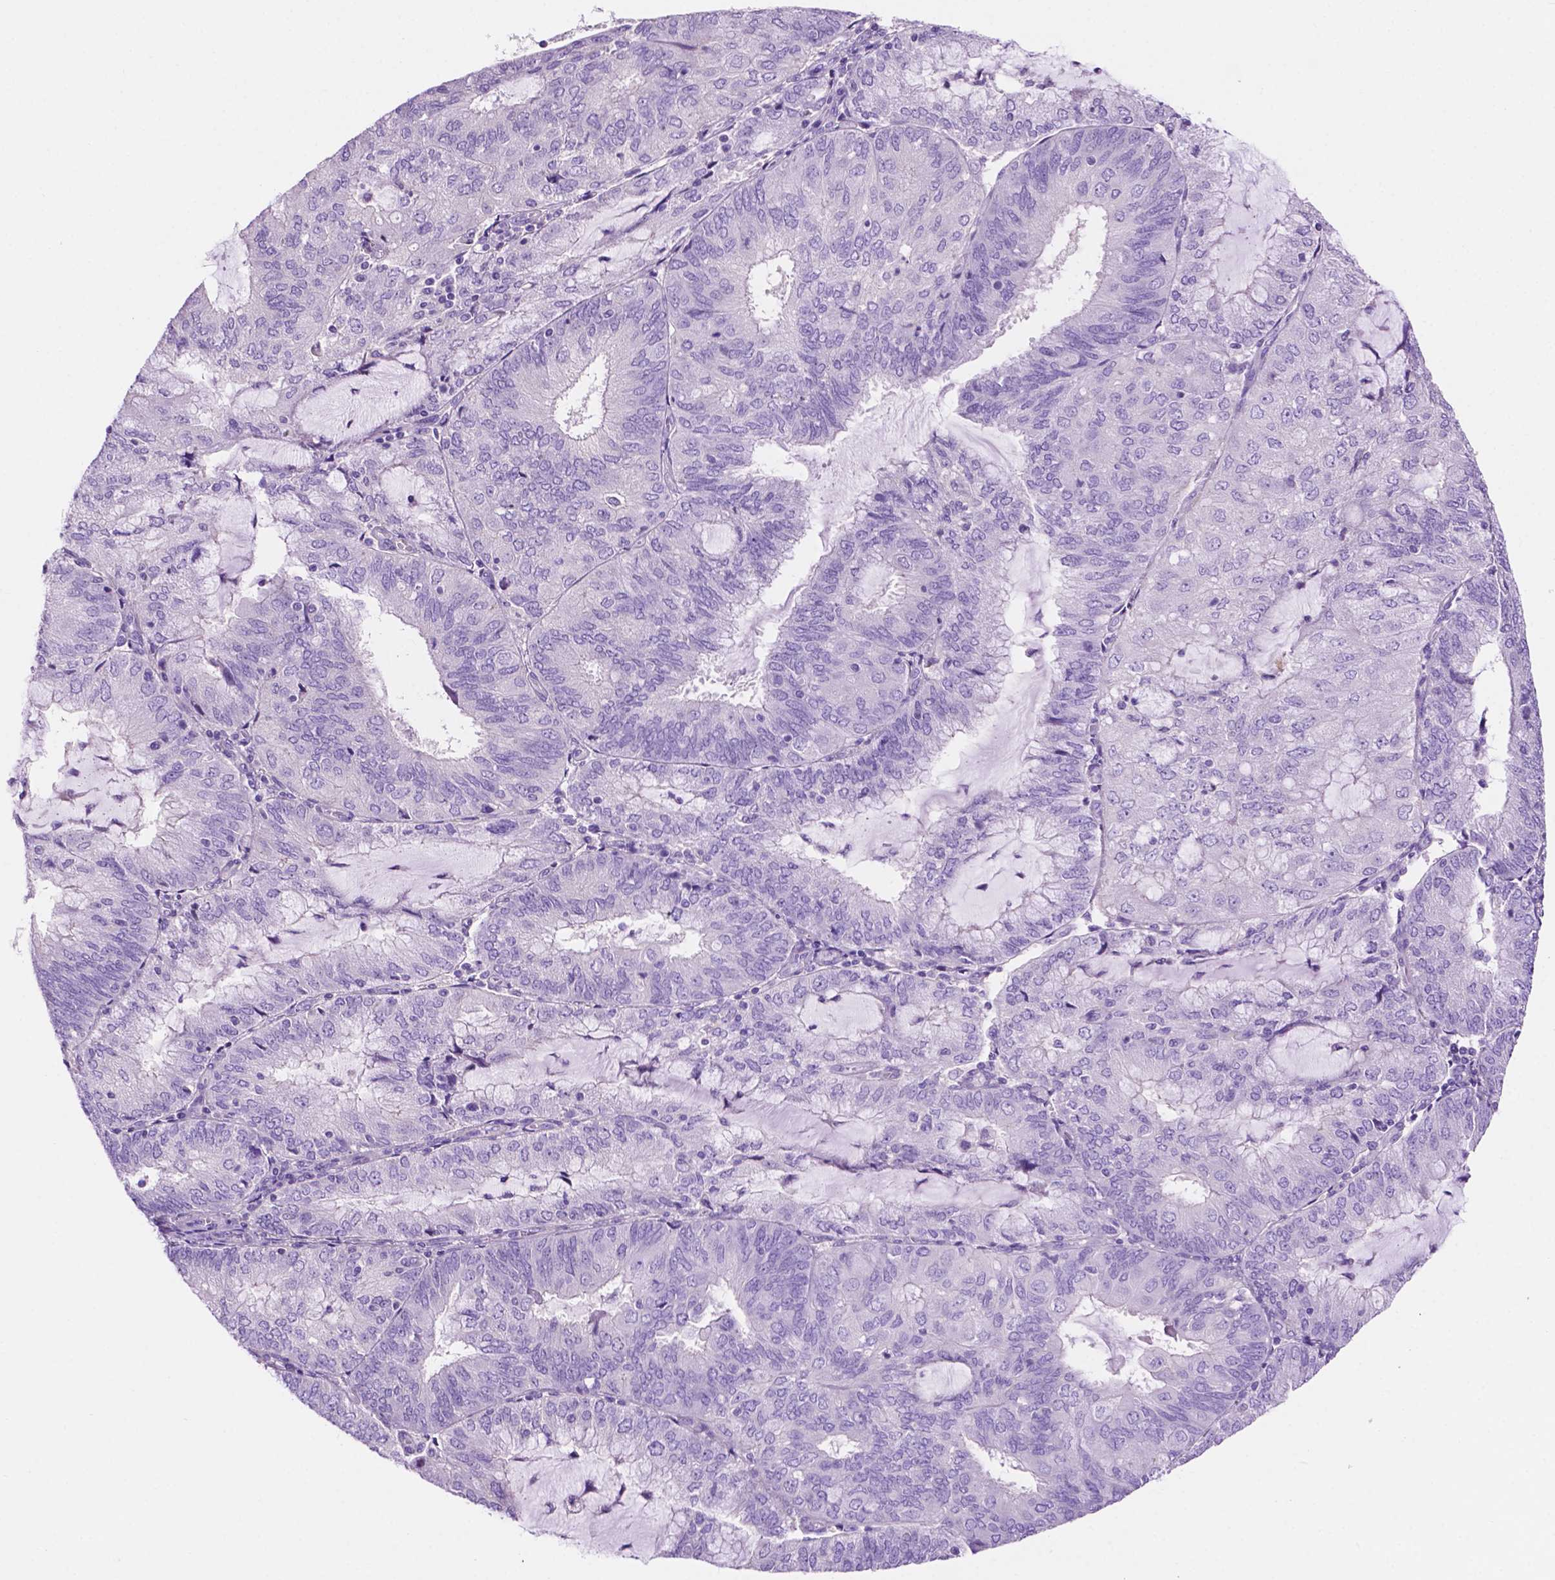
{"staining": {"intensity": "negative", "quantity": "none", "location": "none"}, "tissue": "endometrial cancer", "cell_type": "Tumor cells", "image_type": "cancer", "snomed": [{"axis": "morphology", "description": "Adenocarcinoma, NOS"}, {"axis": "topography", "description": "Endometrium"}], "caption": "The image reveals no significant expression in tumor cells of endometrial adenocarcinoma.", "gene": "IGFN1", "patient": {"sex": "female", "age": 81}}